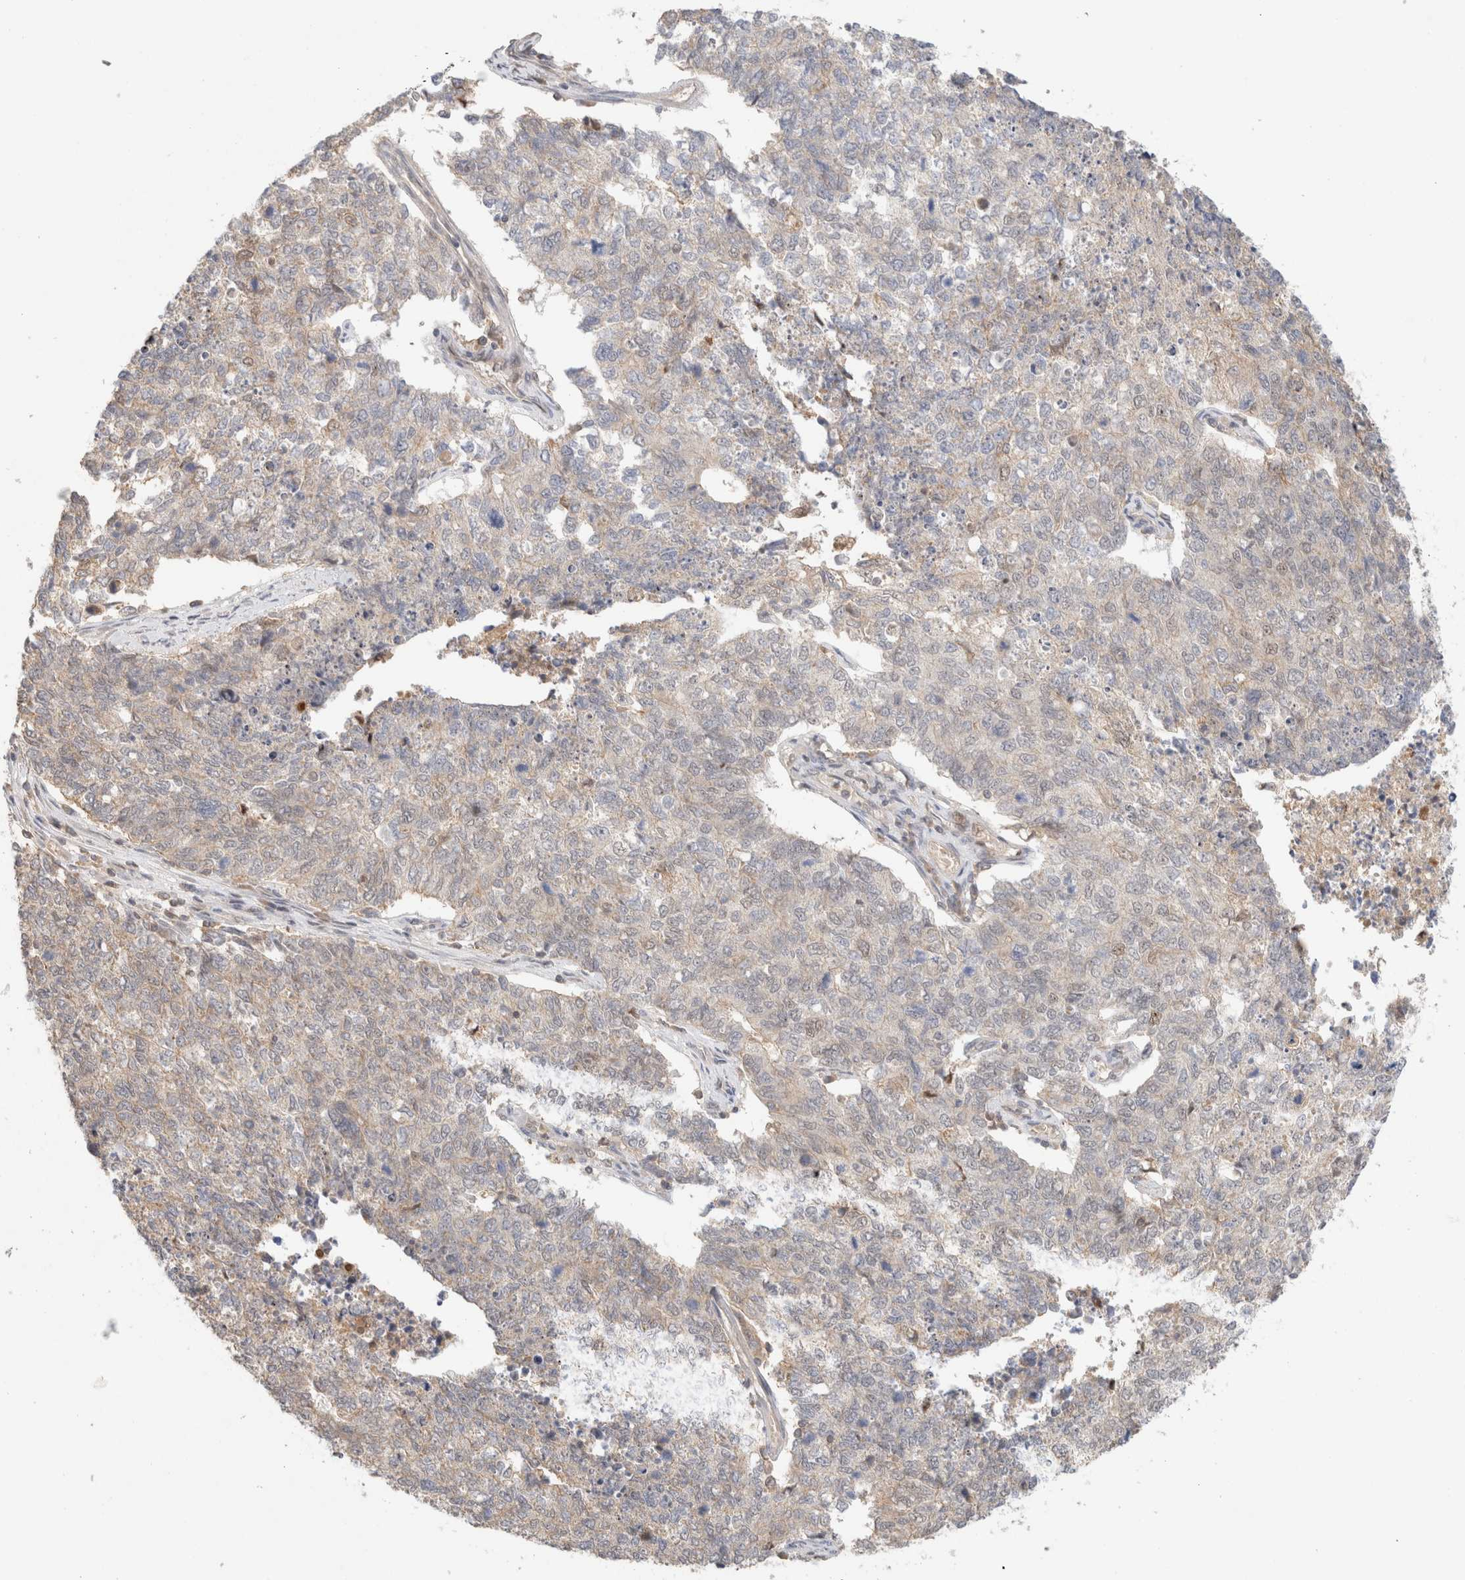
{"staining": {"intensity": "weak", "quantity": "<25%", "location": "cytoplasmic/membranous"}, "tissue": "cervical cancer", "cell_type": "Tumor cells", "image_type": "cancer", "snomed": [{"axis": "morphology", "description": "Squamous cell carcinoma, NOS"}, {"axis": "topography", "description": "Cervix"}], "caption": "Protein analysis of cervical squamous cell carcinoma reveals no significant staining in tumor cells.", "gene": "MRM3", "patient": {"sex": "female", "age": 63}}